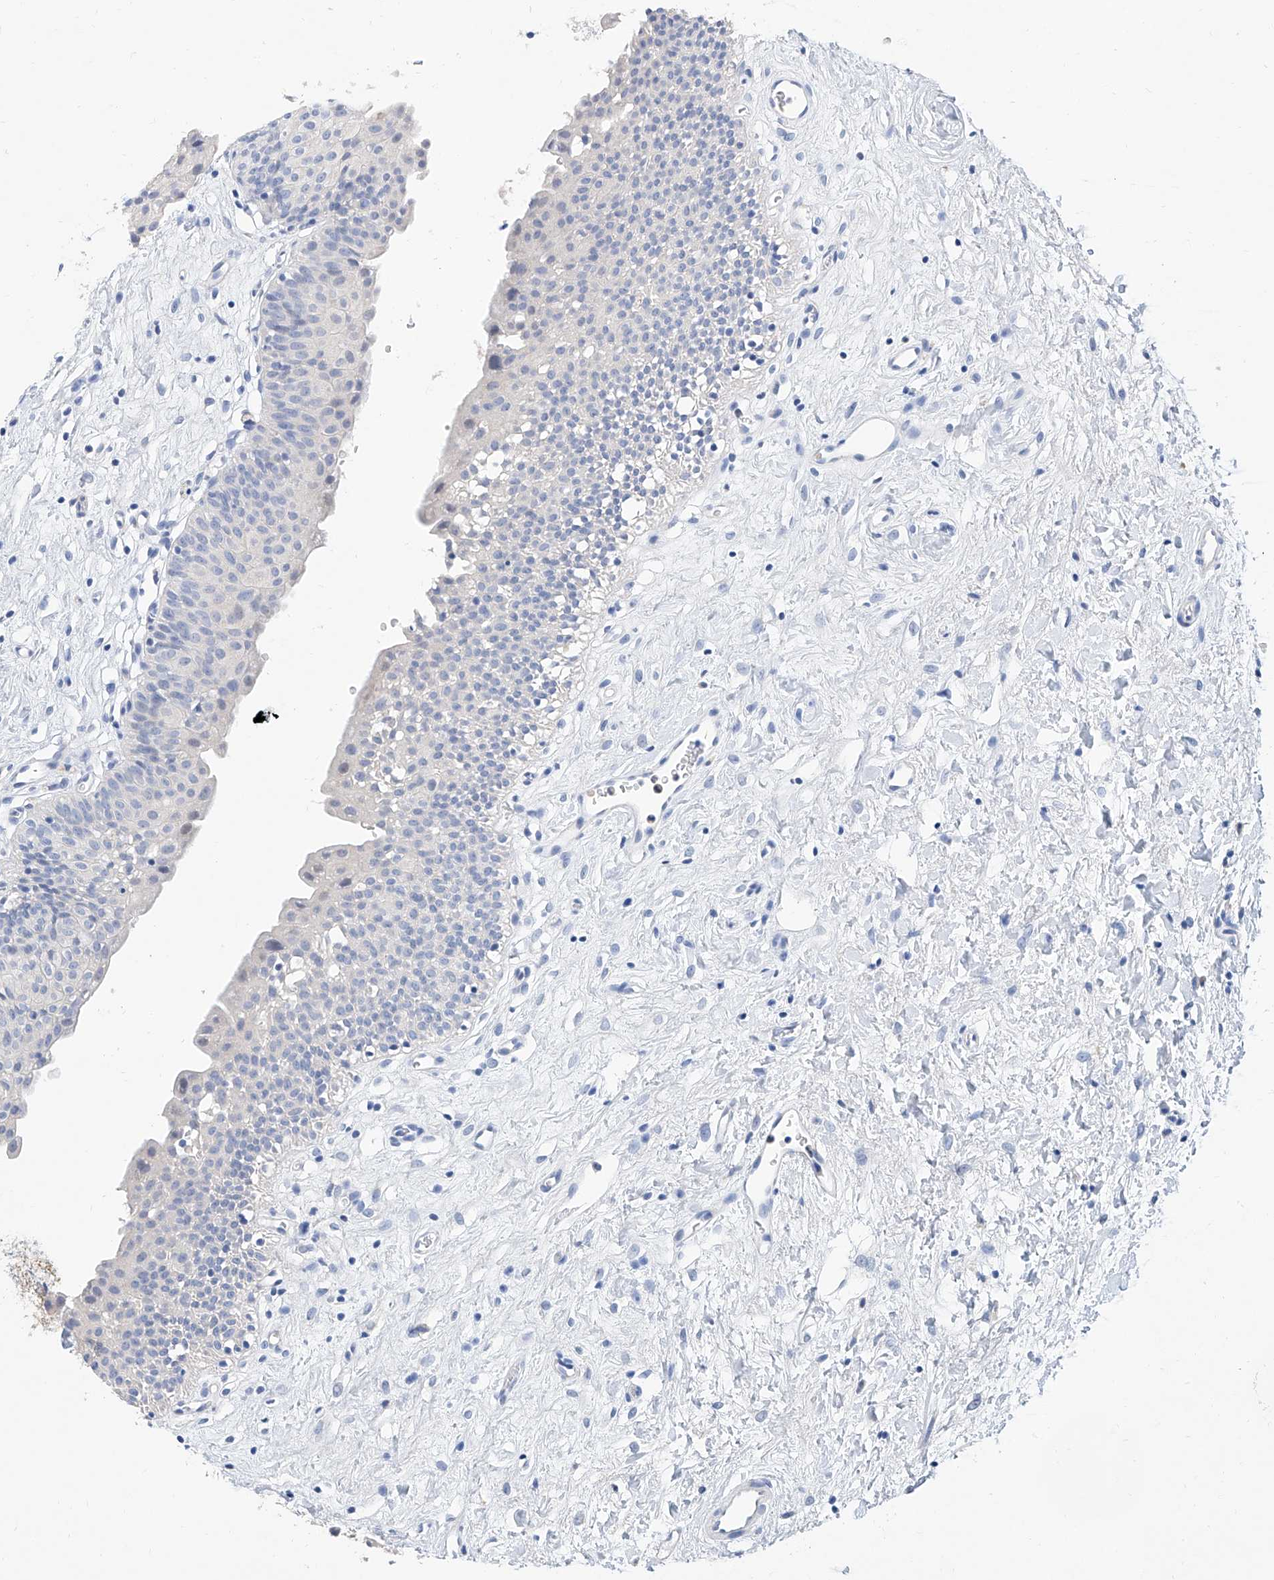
{"staining": {"intensity": "negative", "quantity": "none", "location": "none"}, "tissue": "urinary bladder", "cell_type": "Urothelial cells", "image_type": "normal", "snomed": [{"axis": "morphology", "description": "Normal tissue, NOS"}, {"axis": "topography", "description": "Urinary bladder"}], "caption": "An immunohistochemistry image of unremarkable urinary bladder is shown. There is no staining in urothelial cells of urinary bladder. (DAB (3,3'-diaminobenzidine) immunohistochemistry with hematoxylin counter stain).", "gene": "SLC25A29", "patient": {"sex": "male", "age": 51}}